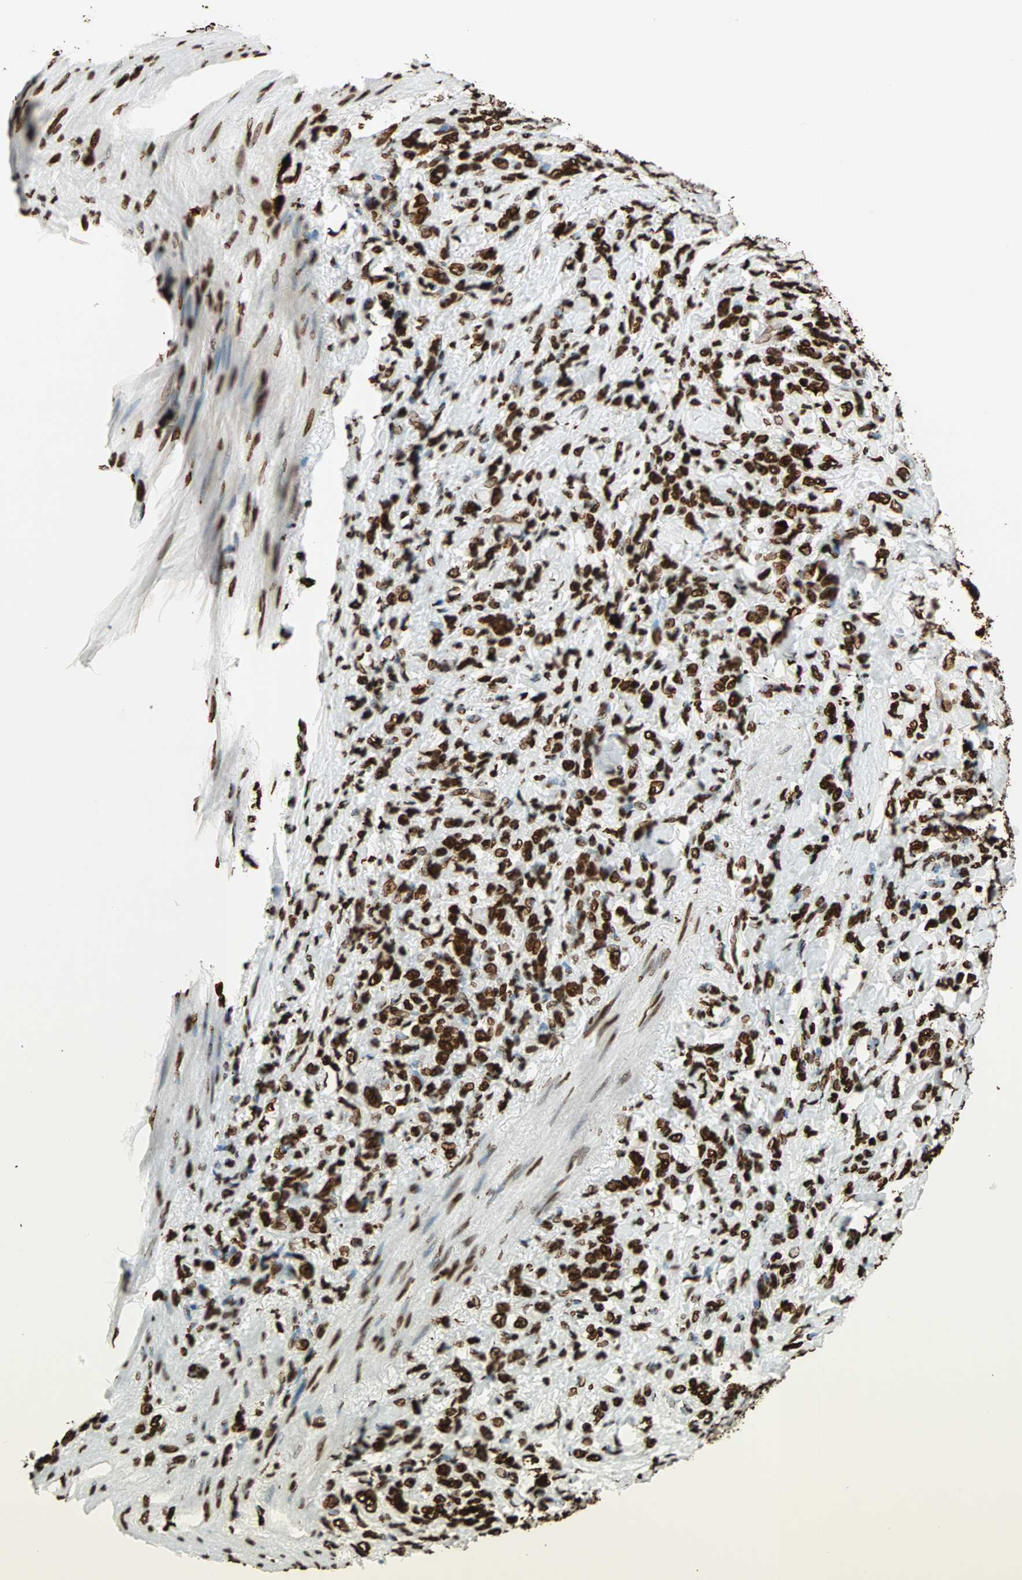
{"staining": {"intensity": "strong", "quantity": ">75%", "location": "nuclear"}, "tissue": "stomach cancer", "cell_type": "Tumor cells", "image_type": "cancer", "snomed": [{"axis": "morphology", "description": "Adenocarcinoma, NOS"}, {"axis": "topography", "description": "Stomach"}], "caption": "Stomach cancer stained for a protein shows strong nuclear positivity in tumor cells. The staining was performed using DAB (3,3'-diaminobenzidine) to visualize the protein expression in brown, while the nuclei were stained in blue with hematoxylin (Magnification: 20x).", "gene": "GLI2", "patient": {"sex": "male", "age": 82}}